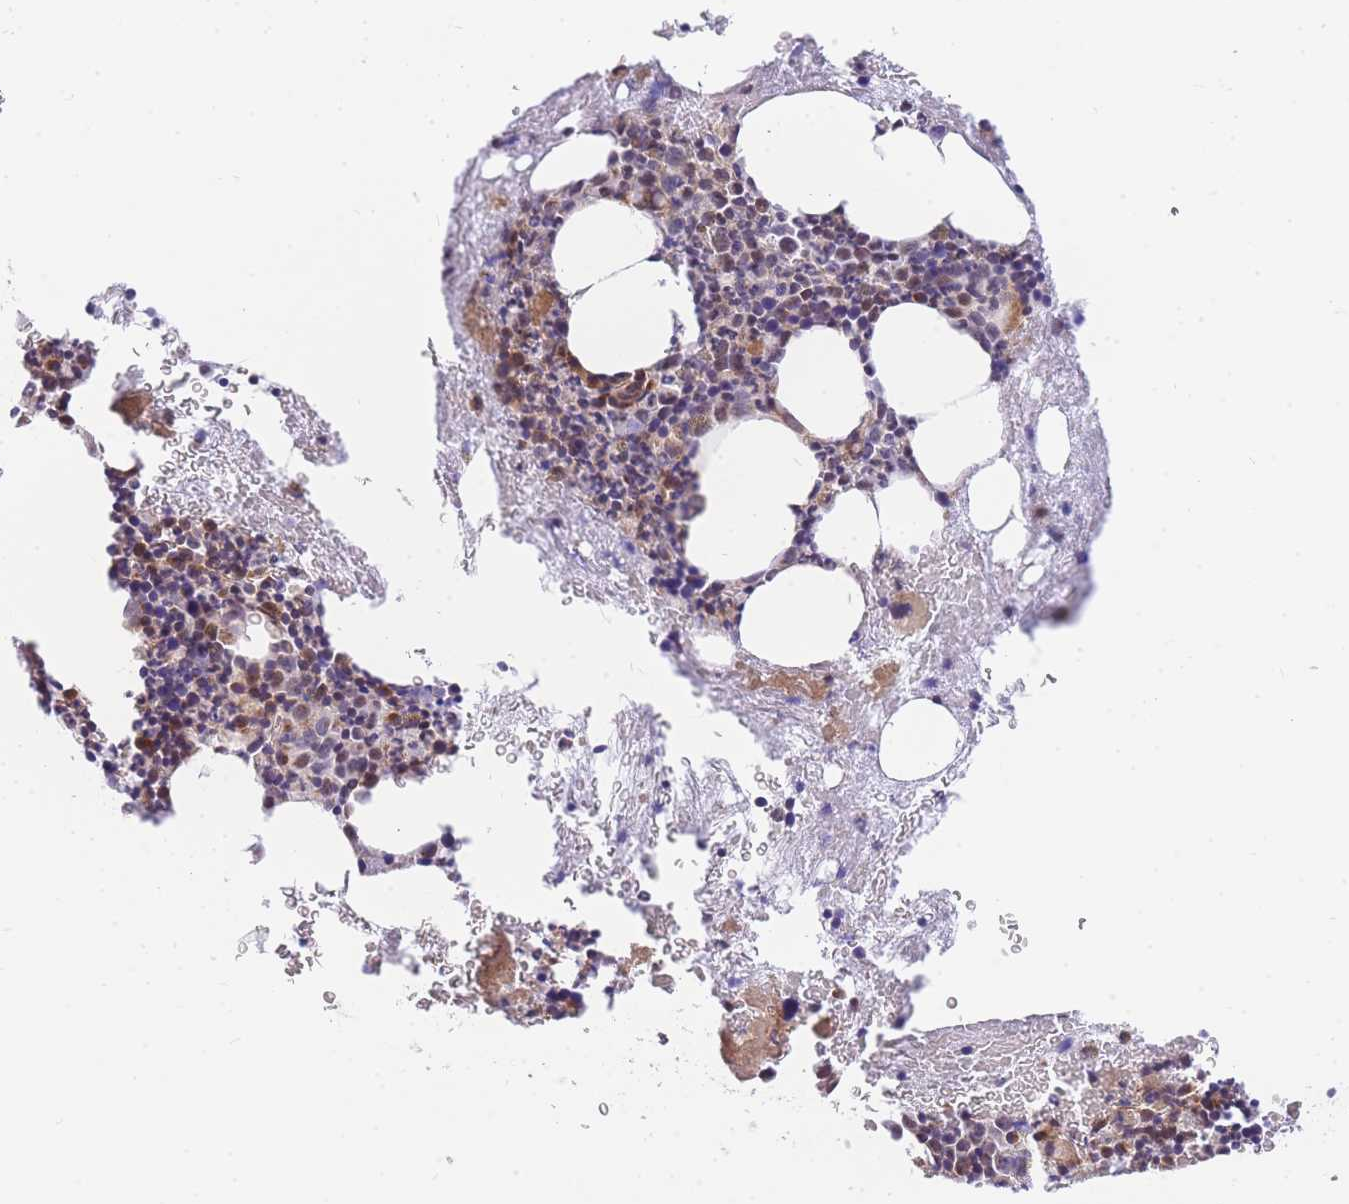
{"staining": {"intensity": "moderate", "quantity": "<25%", "location": "cytoplasmic/membranous"}, "tissue": "bone marrow", "cell_type": "Hematopoietic cells", "image_type": "normal", "snomed": [{"axis": "morphology", "description": "Normal tissue, NOS"}, {"axis": "topography", "description": "Bone marrow"}], "caption": "About <25% of hematopoietic cells in normal bone marrow show moderate cytoplasmic/membranous protein positivity as visualized by brown immunohistochemical staining.", "gene": "S100PBP", "patient": {"sex": "male", "age": 53}}